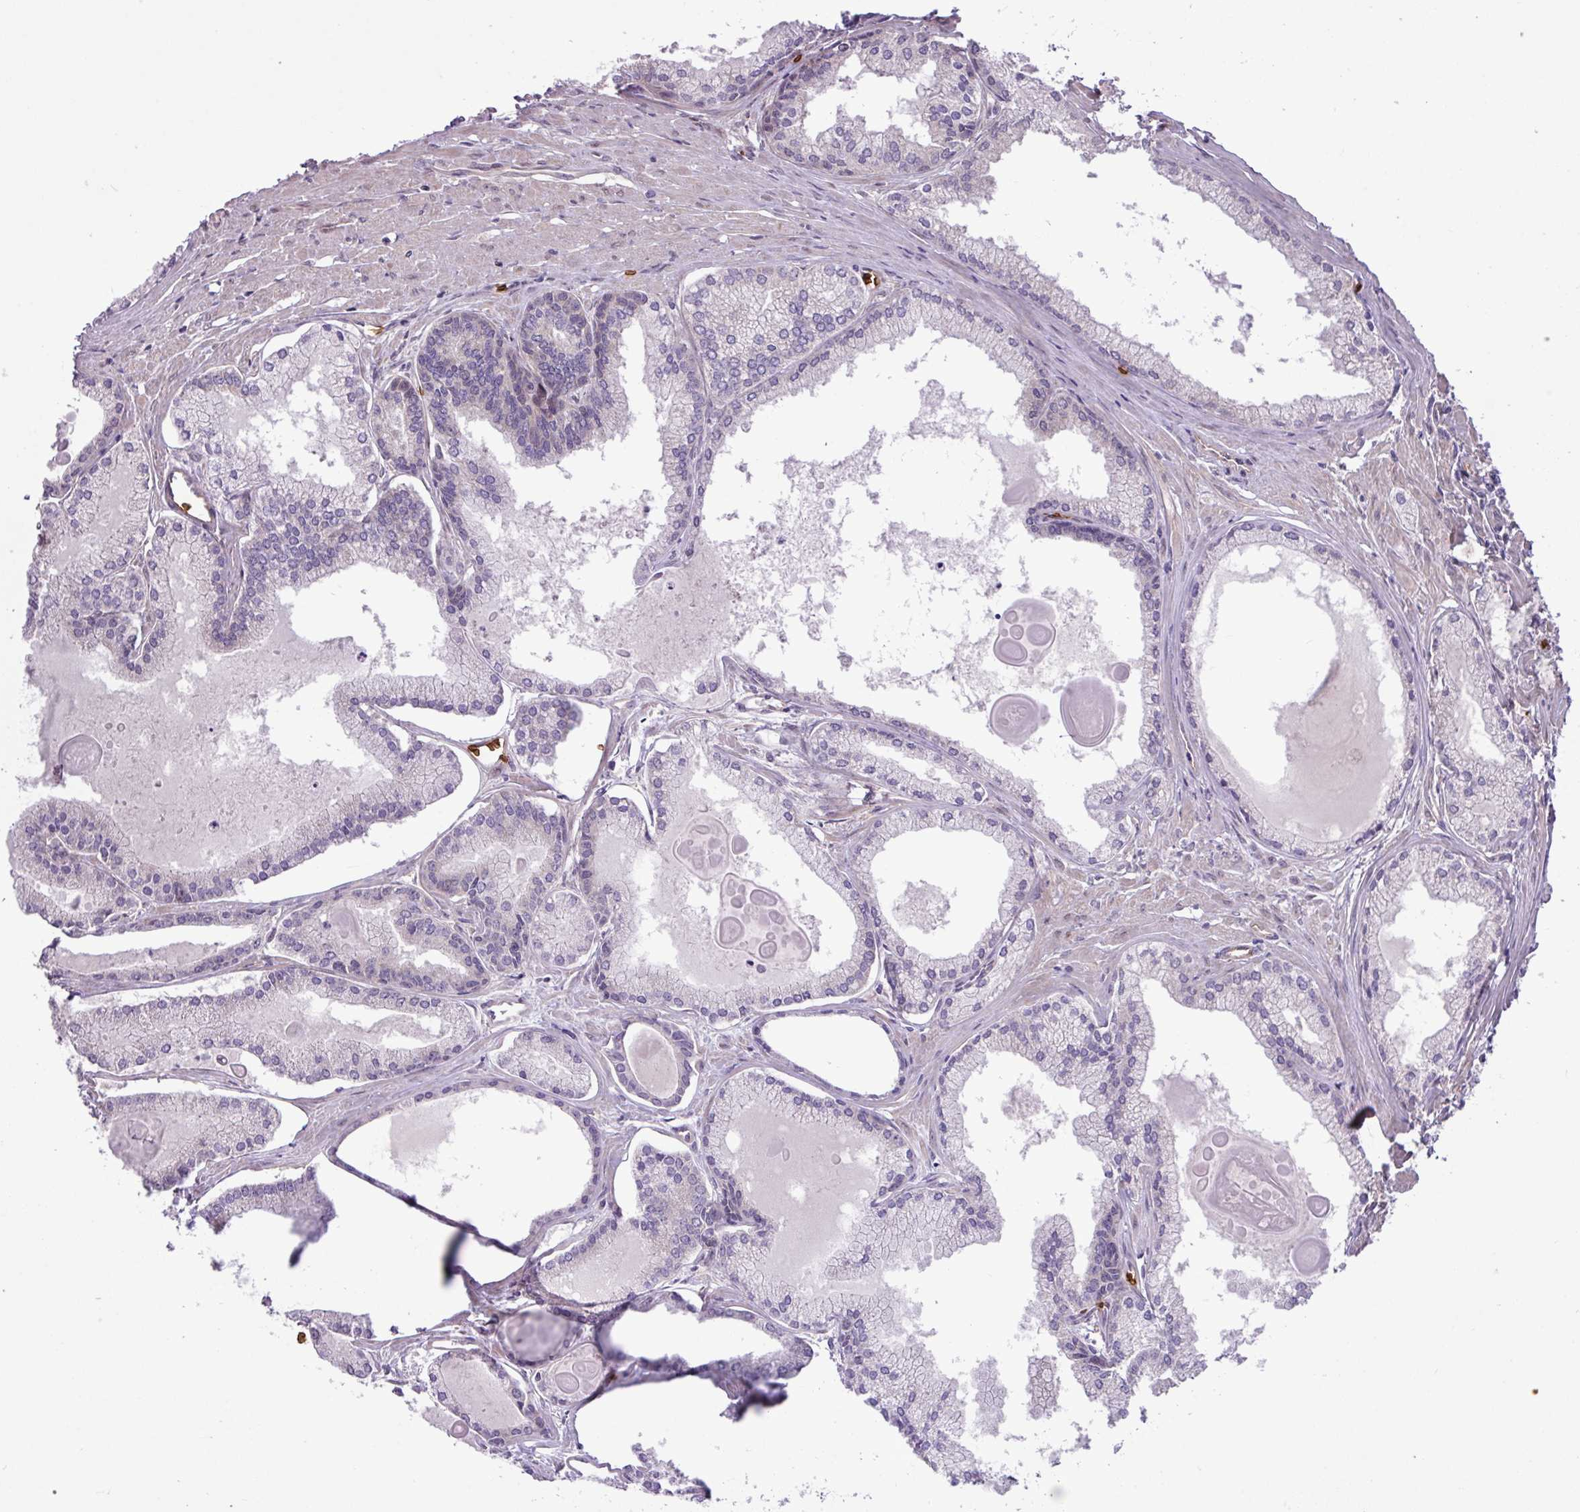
{"staining": {"intensity": "negative", "quantity": "none", "location": "none"}, "tissue": "prostate cancer", "cell_type": "Tumor cells", "image_type": "cancer", "snomed": [{"axis": "morphology", "description": "Adenocarcinoma, High grade"}, {"axis": "topography", "description": "Prostate"}], "caption": "Tumor cells are negative for brown protein staining in prostate cancer.", "gene": "RAD21L1", "patient": {"sex": "male", "age": 68}}